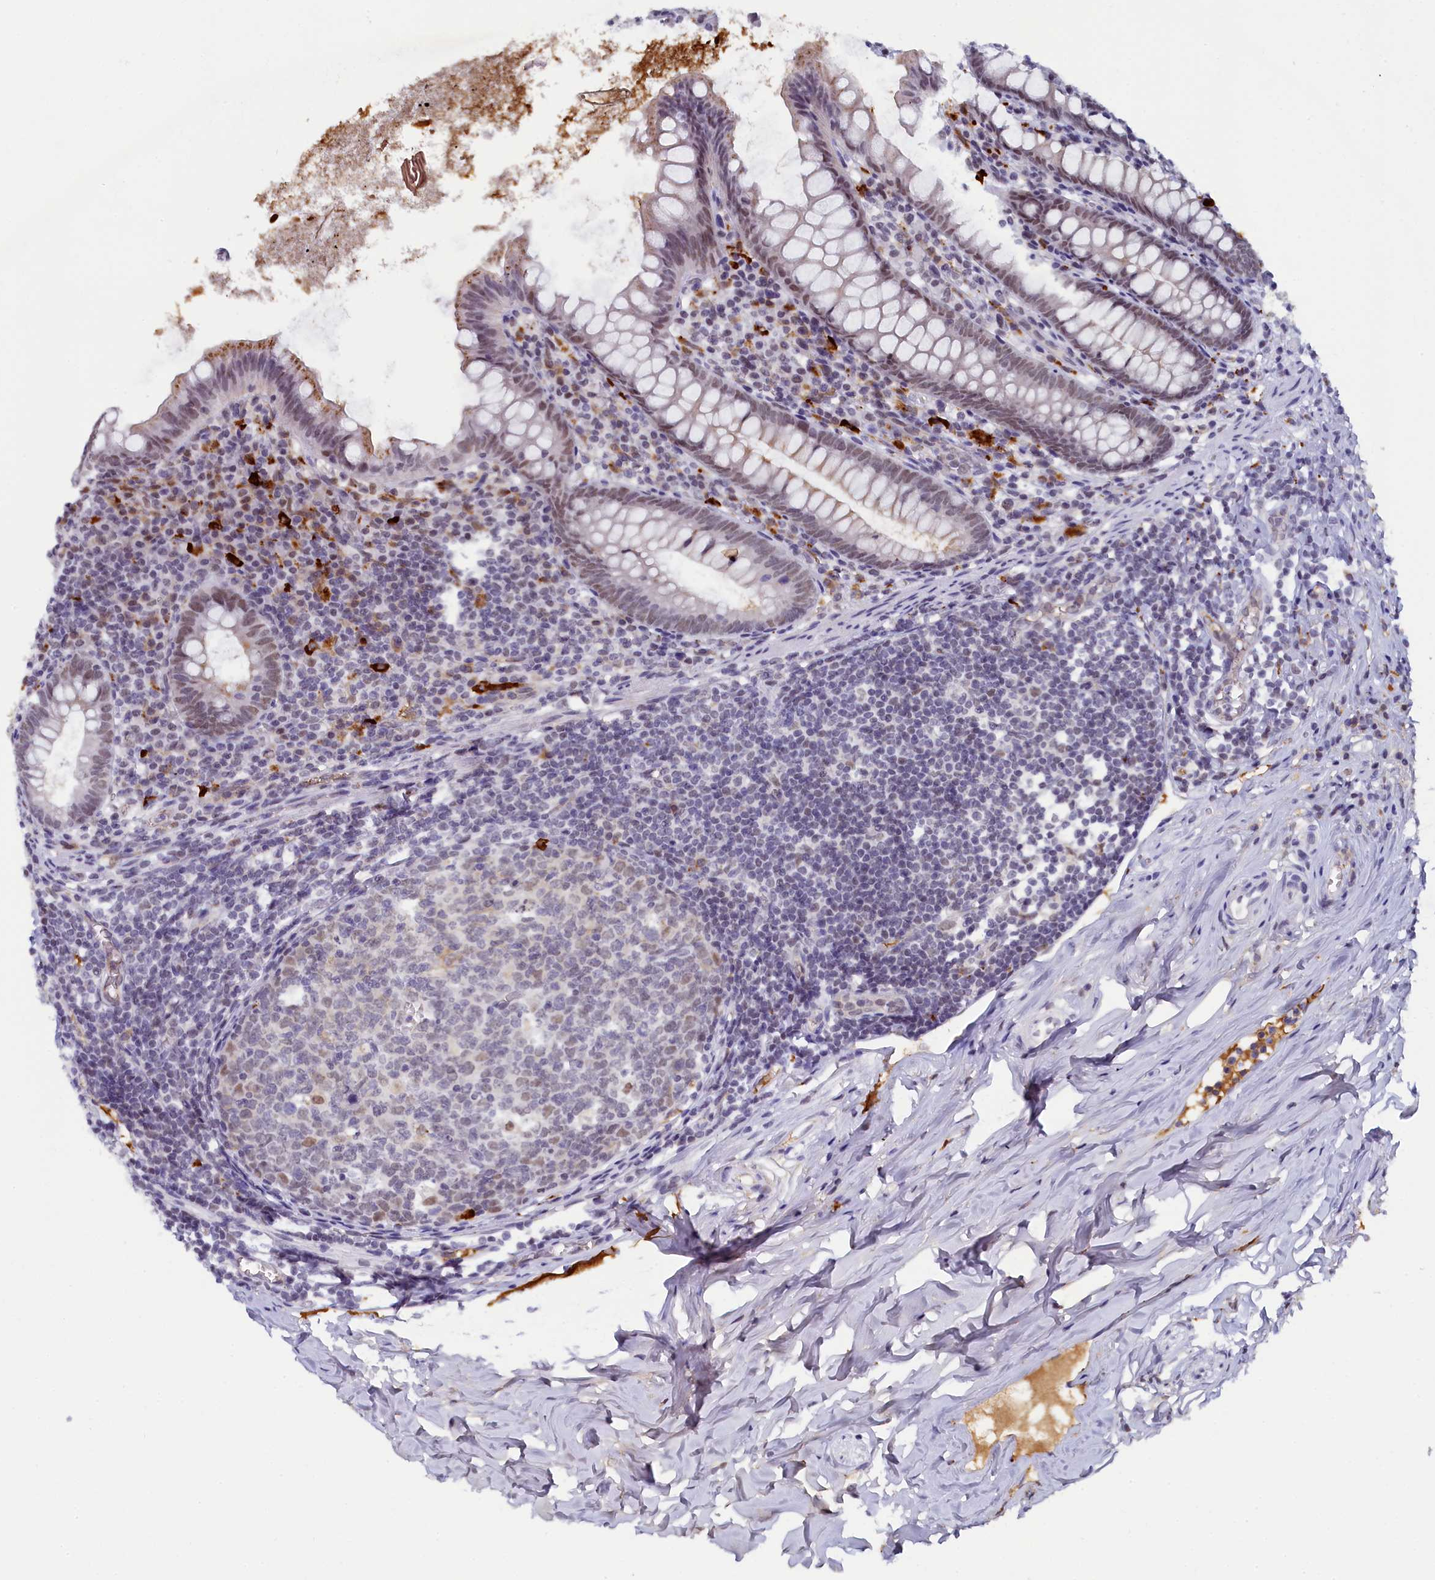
{"staining": {"intensity": "moderate", "quantity": "25%-75%", "location": "nuclear"}, "tissue": "appendix", "cell_type": "Glandular cells", "image_type": "normal", "snomed": [{"axis": "morphology", "description": "Normal tissue, NOS"}, {"axis": "topography", "description": "Appendix"}], "caption": "Unremarkable appendix was stained to show a protein in brown. There is medium levels of moderate nuclear positivity in about 25%-75% of glandular cells. The staining was performed using DAB (3,3'-diaminobenzidine) to visualize the protein expression in brown, while the nuclei were stained in blue with hematoxylin (Magnification: 20x).", "gene": "INTS14", "patient": {"sex": "female", "age": 51}}